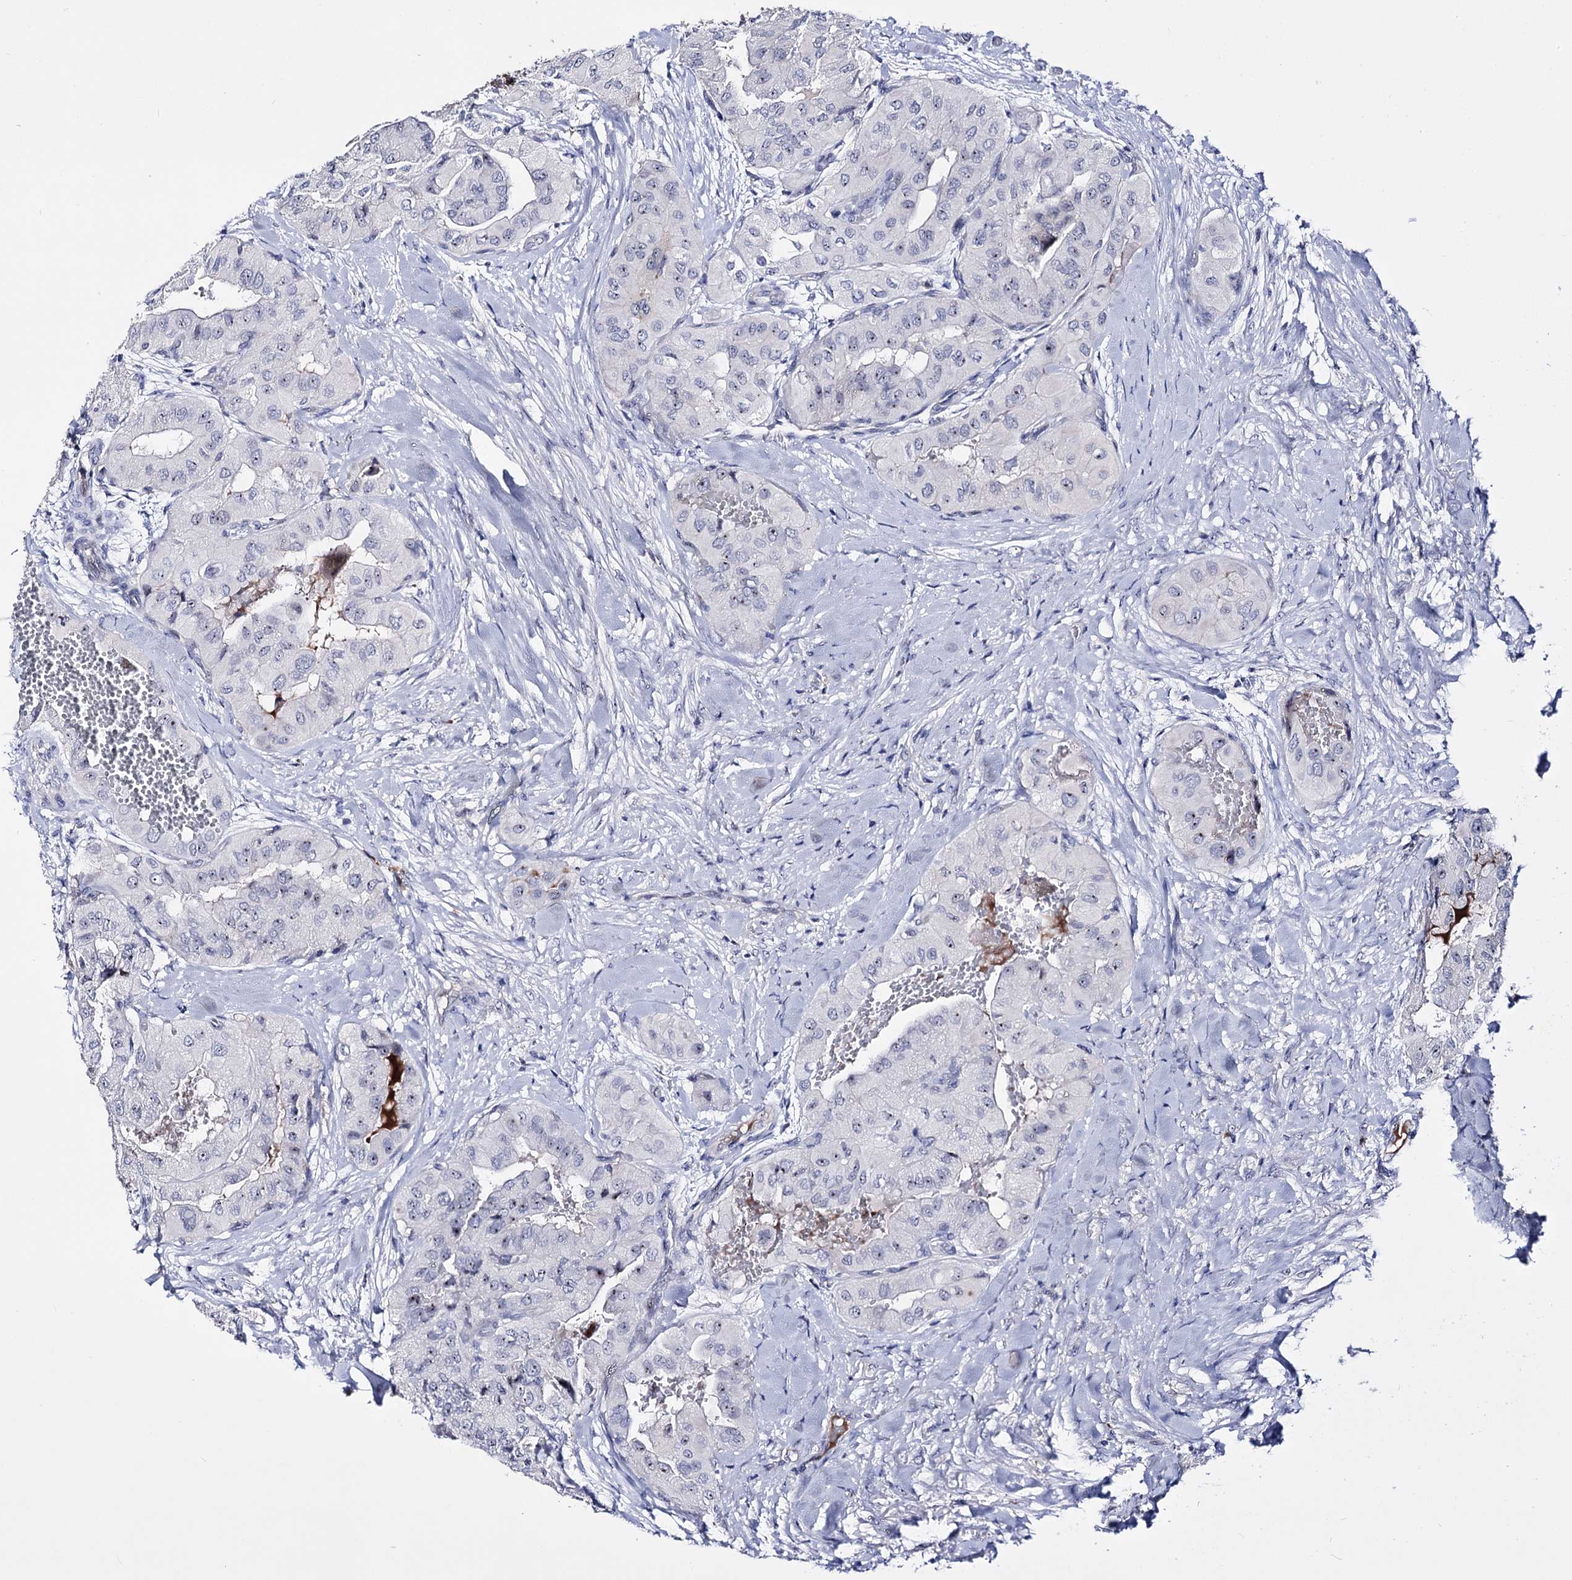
{"staining": {"intensity": "weak", "quantity": "<25%", "location": "nuclear"}, "tissue": "thyroid cancer", "cell_type": "Tumor cells", "image_type": "cancer", "snomed": [{"axis": "morphology", "description": "Papillary adenocarcinoma, NOS"}, {"axis": "topography", "description": "Thyroid gland"}], "caption": "Human thyroid cancer (papillary adenocarcinoma) stained for a protein using immunohistochemistry (IHC) demonstrates no positivity in tumor cells.", "gene": "PCGF5", "patient": {"sex": "female", "age": 59}}